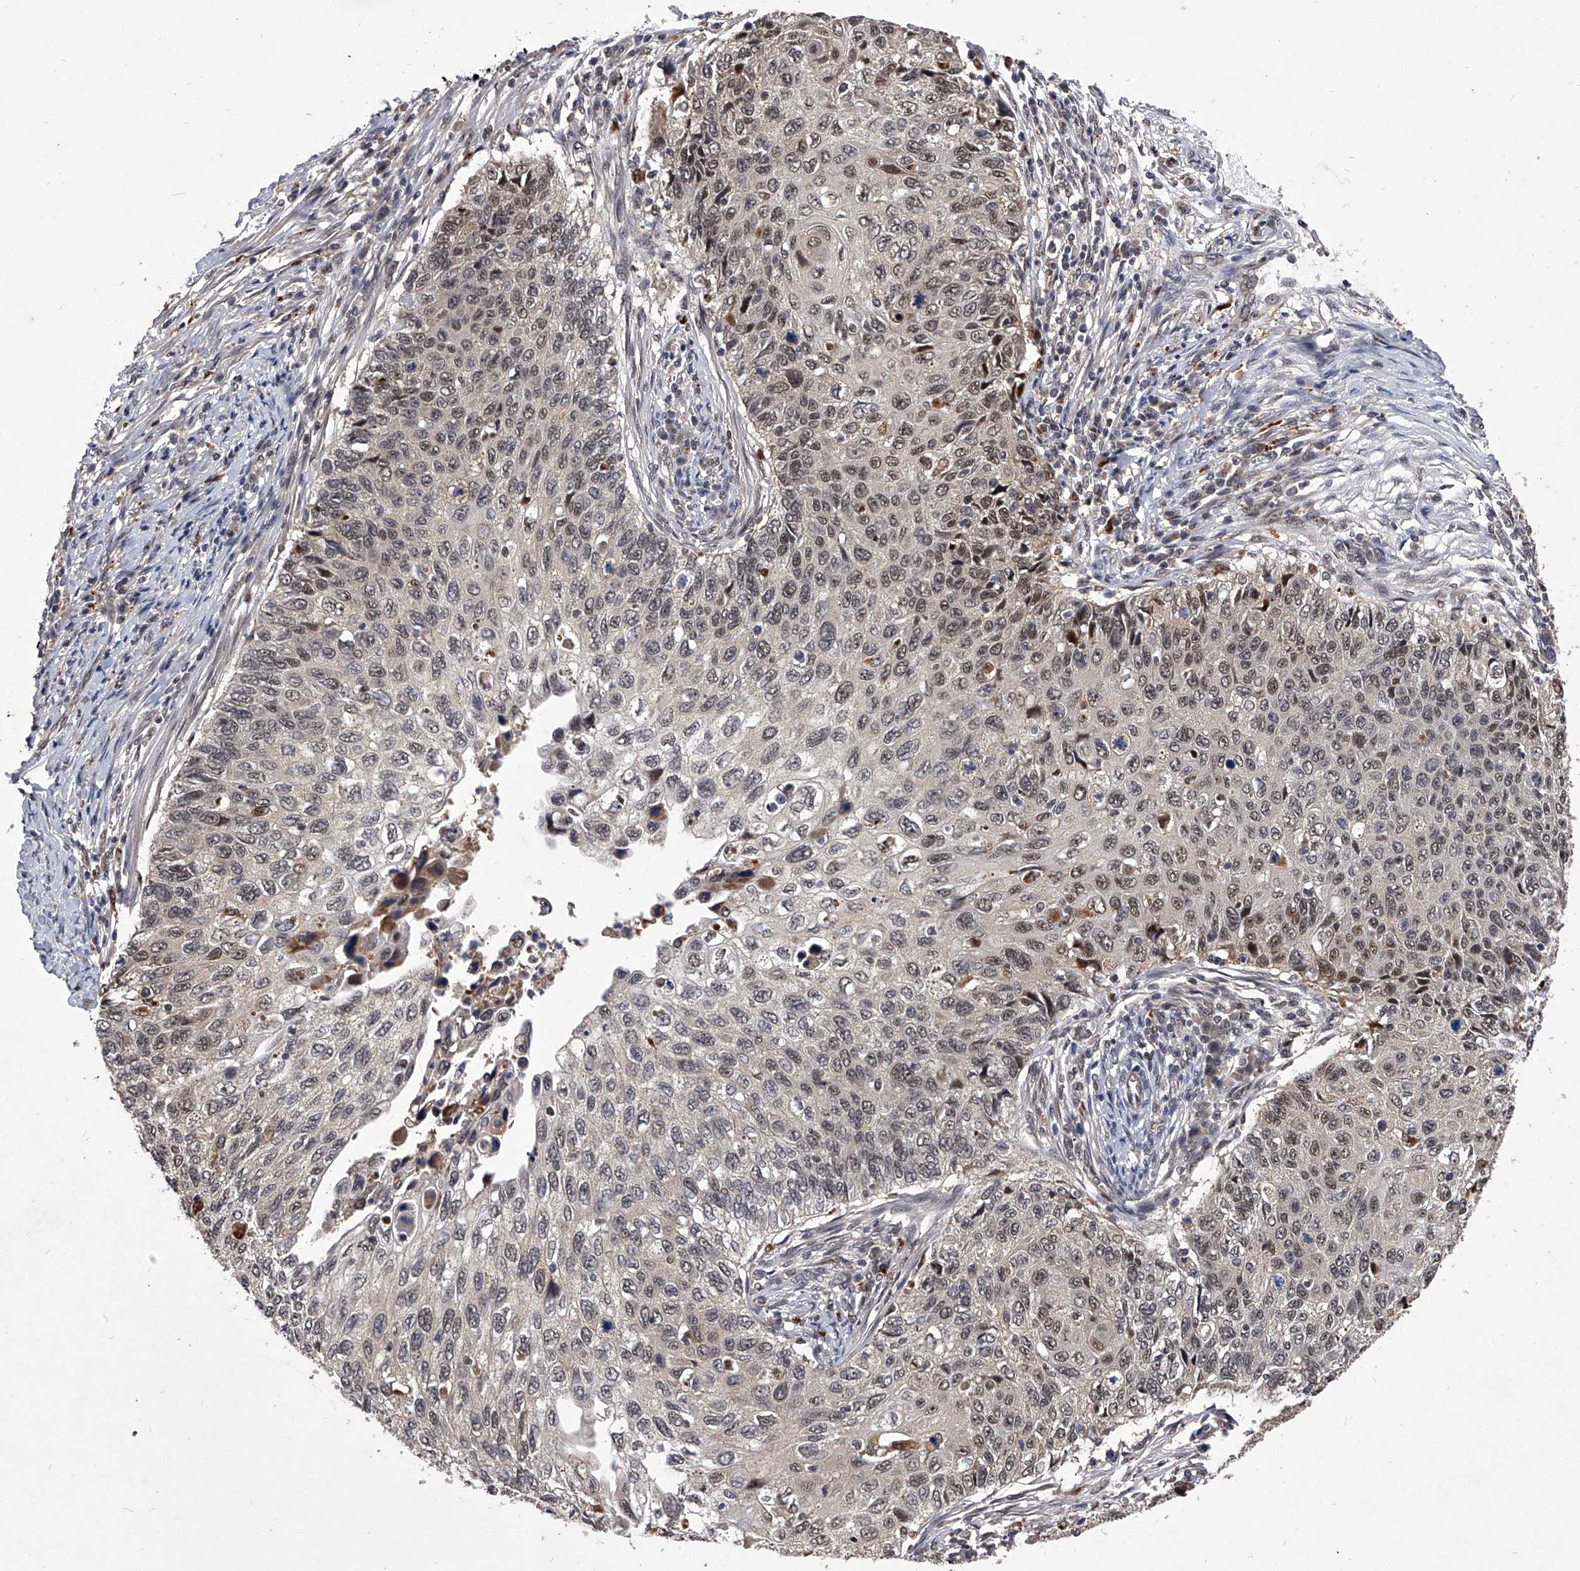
{"staining": {"intensity": "moderate", "quantity": "25%-75%", "location": "nuclear"}, "tissue": "cervical cancer", "cell_type": "Tumor cells", "image_type": "cancer", "snomed": [{"axis": "morphology", "description": "Squamous cell carcinoma, NOS"}, {"axis": "topography", "description": "Cervix"}], "caption": "Immunohistochemistry of cervical squamous cell carcinoma reveals medium levels of moderate nuclear staining in approximately 25%-75% of tumor cells. The protein is shown in brown color, while the nuclei are stained blue.", "gene": "CMTR1", "patient": {"sex": "female", "age": 70}}